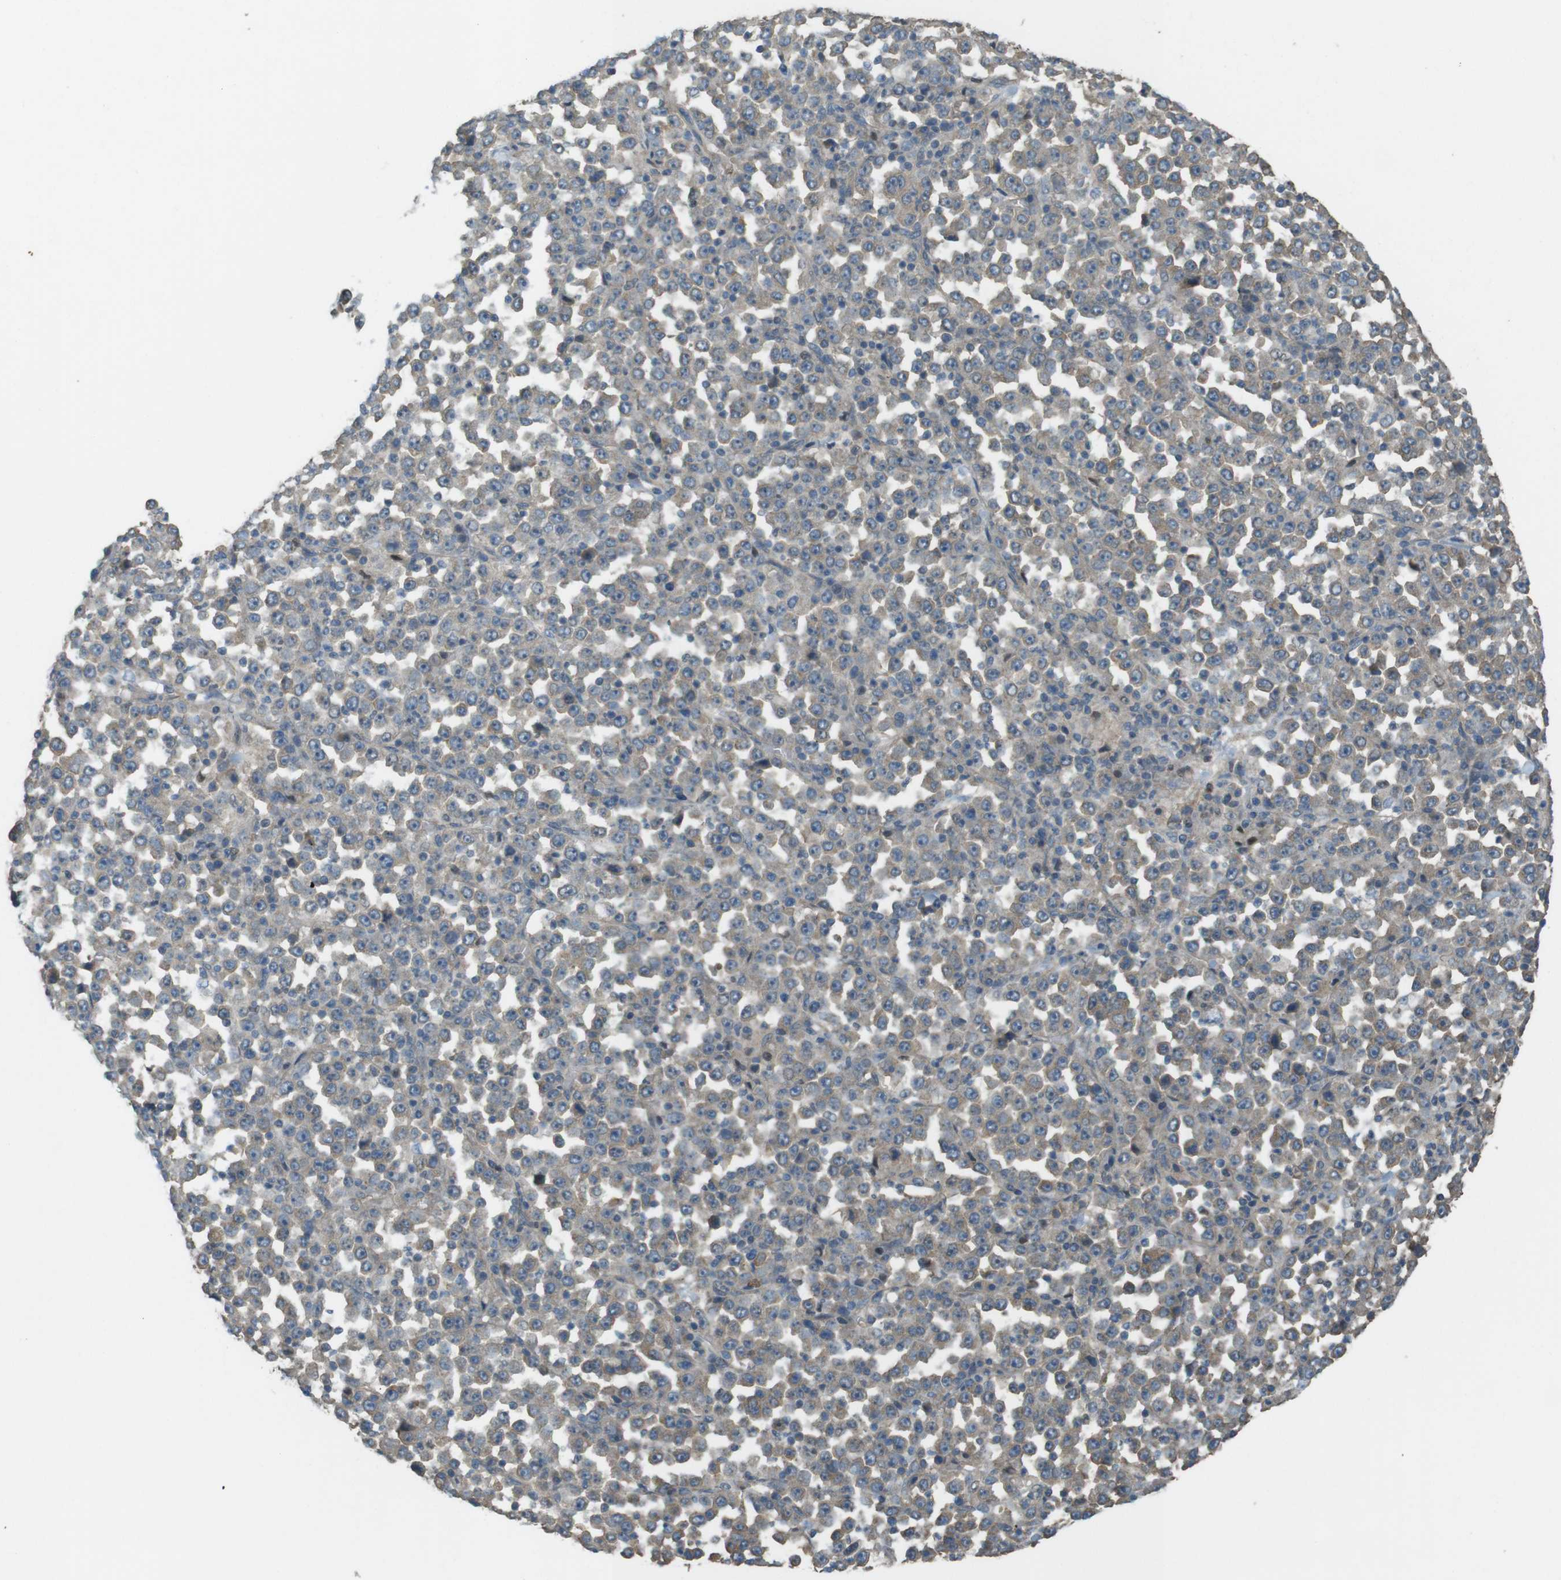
{"staining": {"intensity": "negative", "quantity": "none", "location": "none"}, "tissue": "stomach cancer", "cell_type": "Tumor cells", "image_type": "cancer", "snomed": [{"axis": "morphology", "description": "Normal tissue, NOS"}, {"axis": "morphology", "description": "Adenocarcinoma, NOS"}, {"axis": "topography", "description": "Stomach, upper"}, {"axis": "topography", "description": "Stomach"}], "caption": "Protein analysis of adenocarcinoma (stomach) demonstrates no significant positivity in tumor cells.", "gene": "ZDHHC20", "patient": {"sex": "male", "age": 59}}